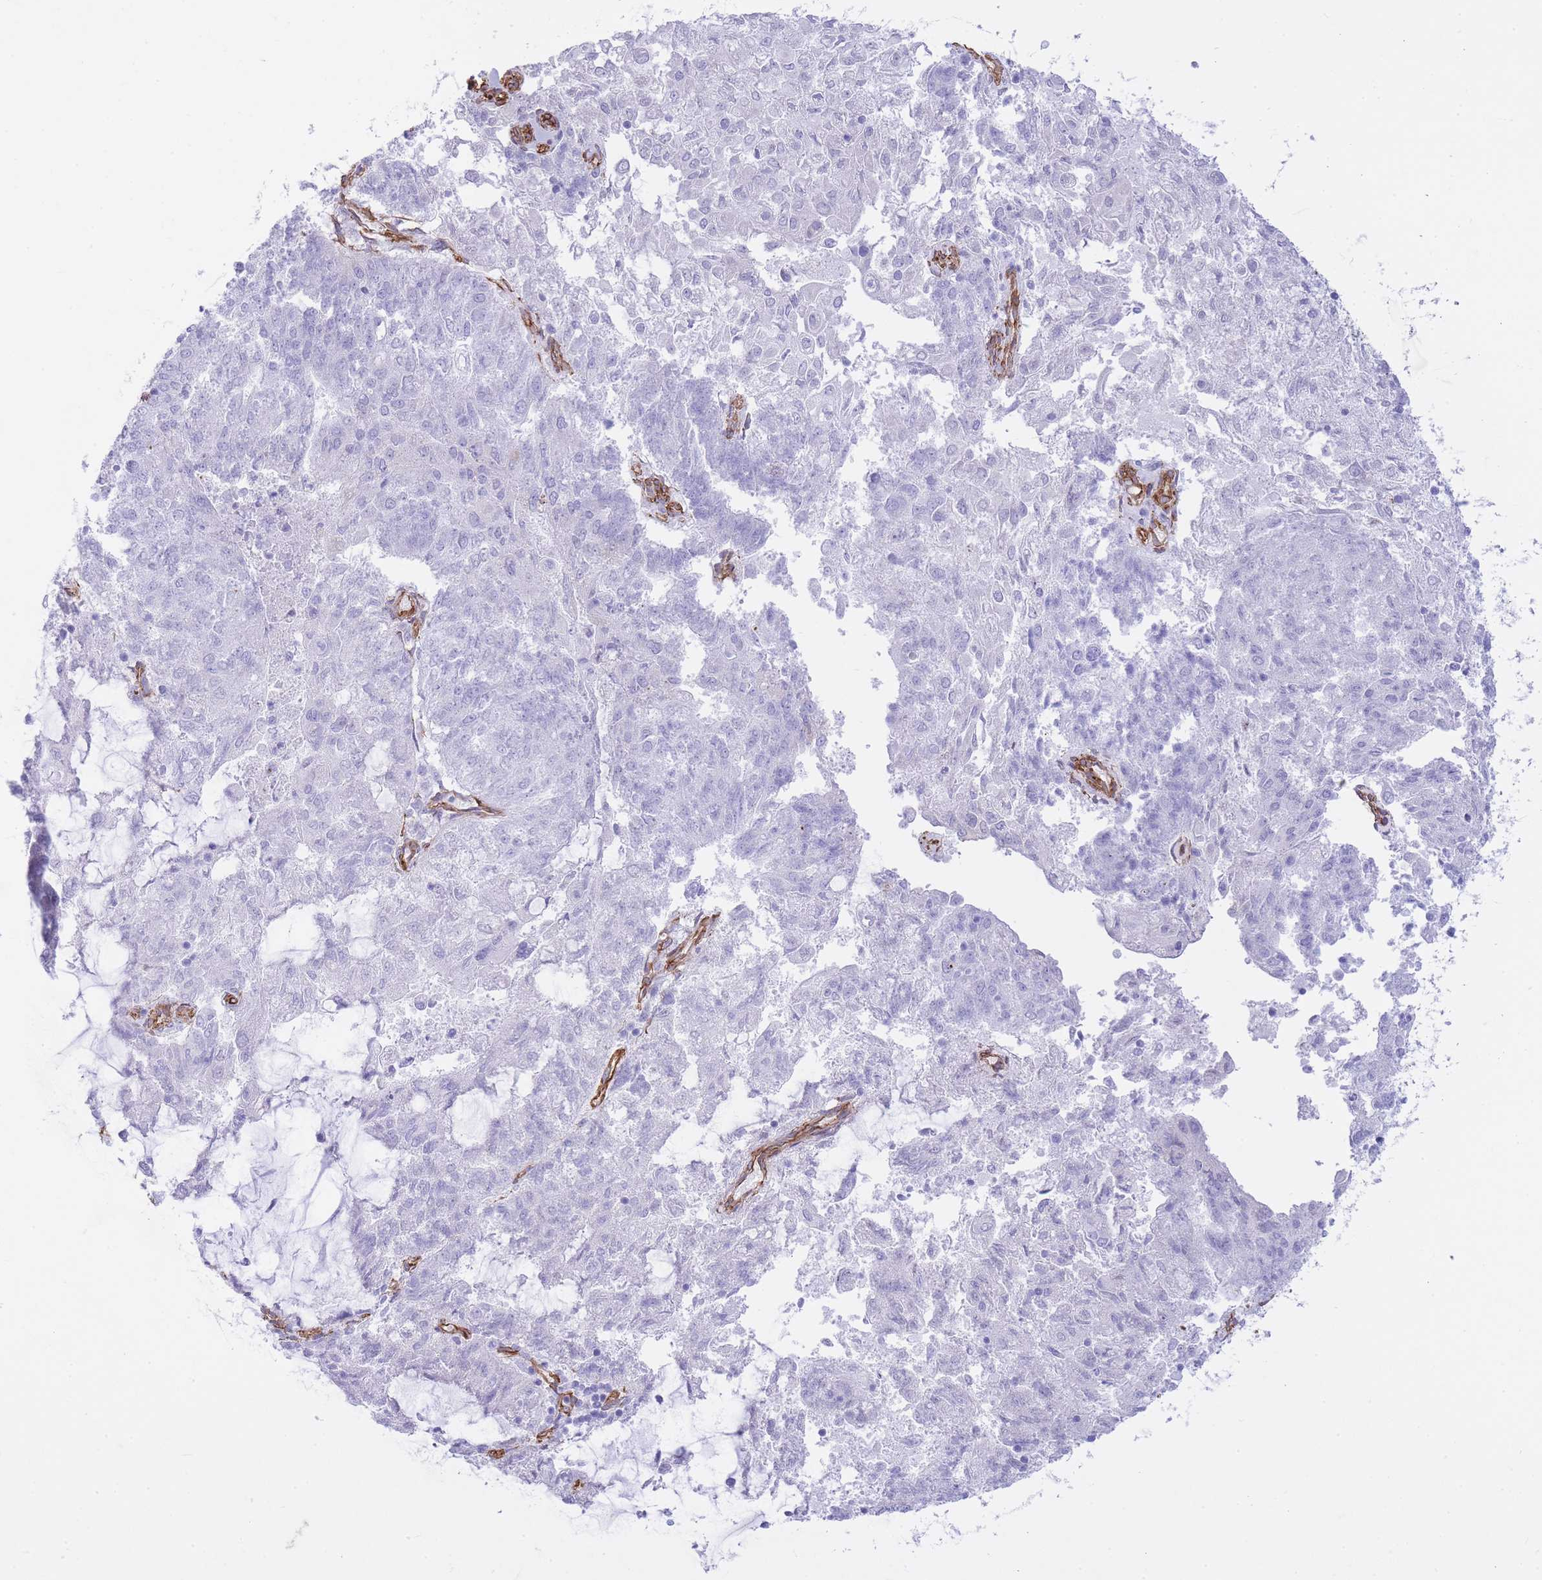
{"staining": {"intensity": "negative", "quantity": "none", "location": "none"}, "tissue": "endometrial cancer", "cell_type": "Tumor cells", "image_type": "cancer", "snomed": [{"axis": "morphology", "description": "Adenocarcinoma, NOS"}, {"axis": "topography", "description": "Endometrium"}], "caption": "A high-resolution histopathology image shows immunohistochemistry (IHC) staining of adenocarcinoma (endometrial), which exhibits no significant staining in tumor cells.", "gene": "CAVIN1", "patient": {"sex": "female", "age": 82}}